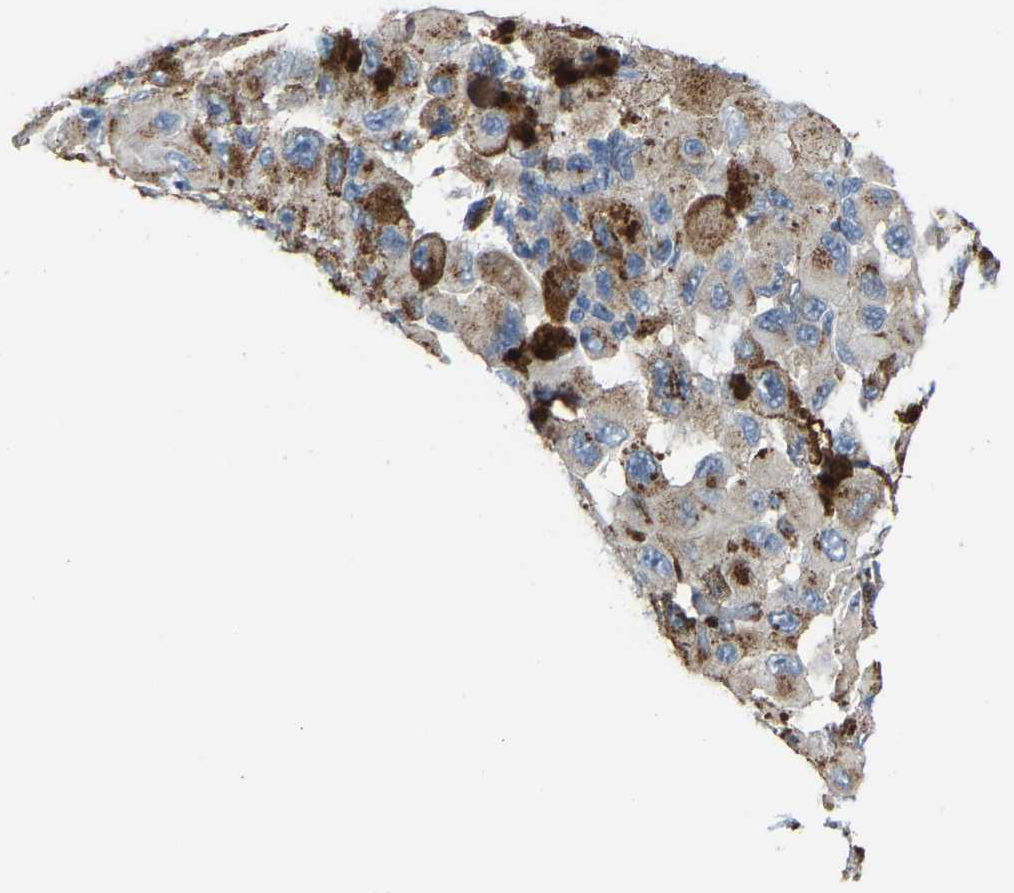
{"staining": {"intensity": "moderate", "quantity": ">75%", "location": "cytoplasmic/membranous"}, "tissue": "melanoma", "cell_type": "Tumor cells", "image_type": "cancer", "snomed": [{"axis": "morphology", "description": "Malignant melanoma, NOS"}, {"axis": "topography", "description": "Skin"}], "caption": "Human melanoma stained with a brown dye reveals moderate cytoplasmic/membranous positive expression in approximately >75% of tumor cells.", "gene": "CANT1", "patient": {"sex": "female", "age": 73}}